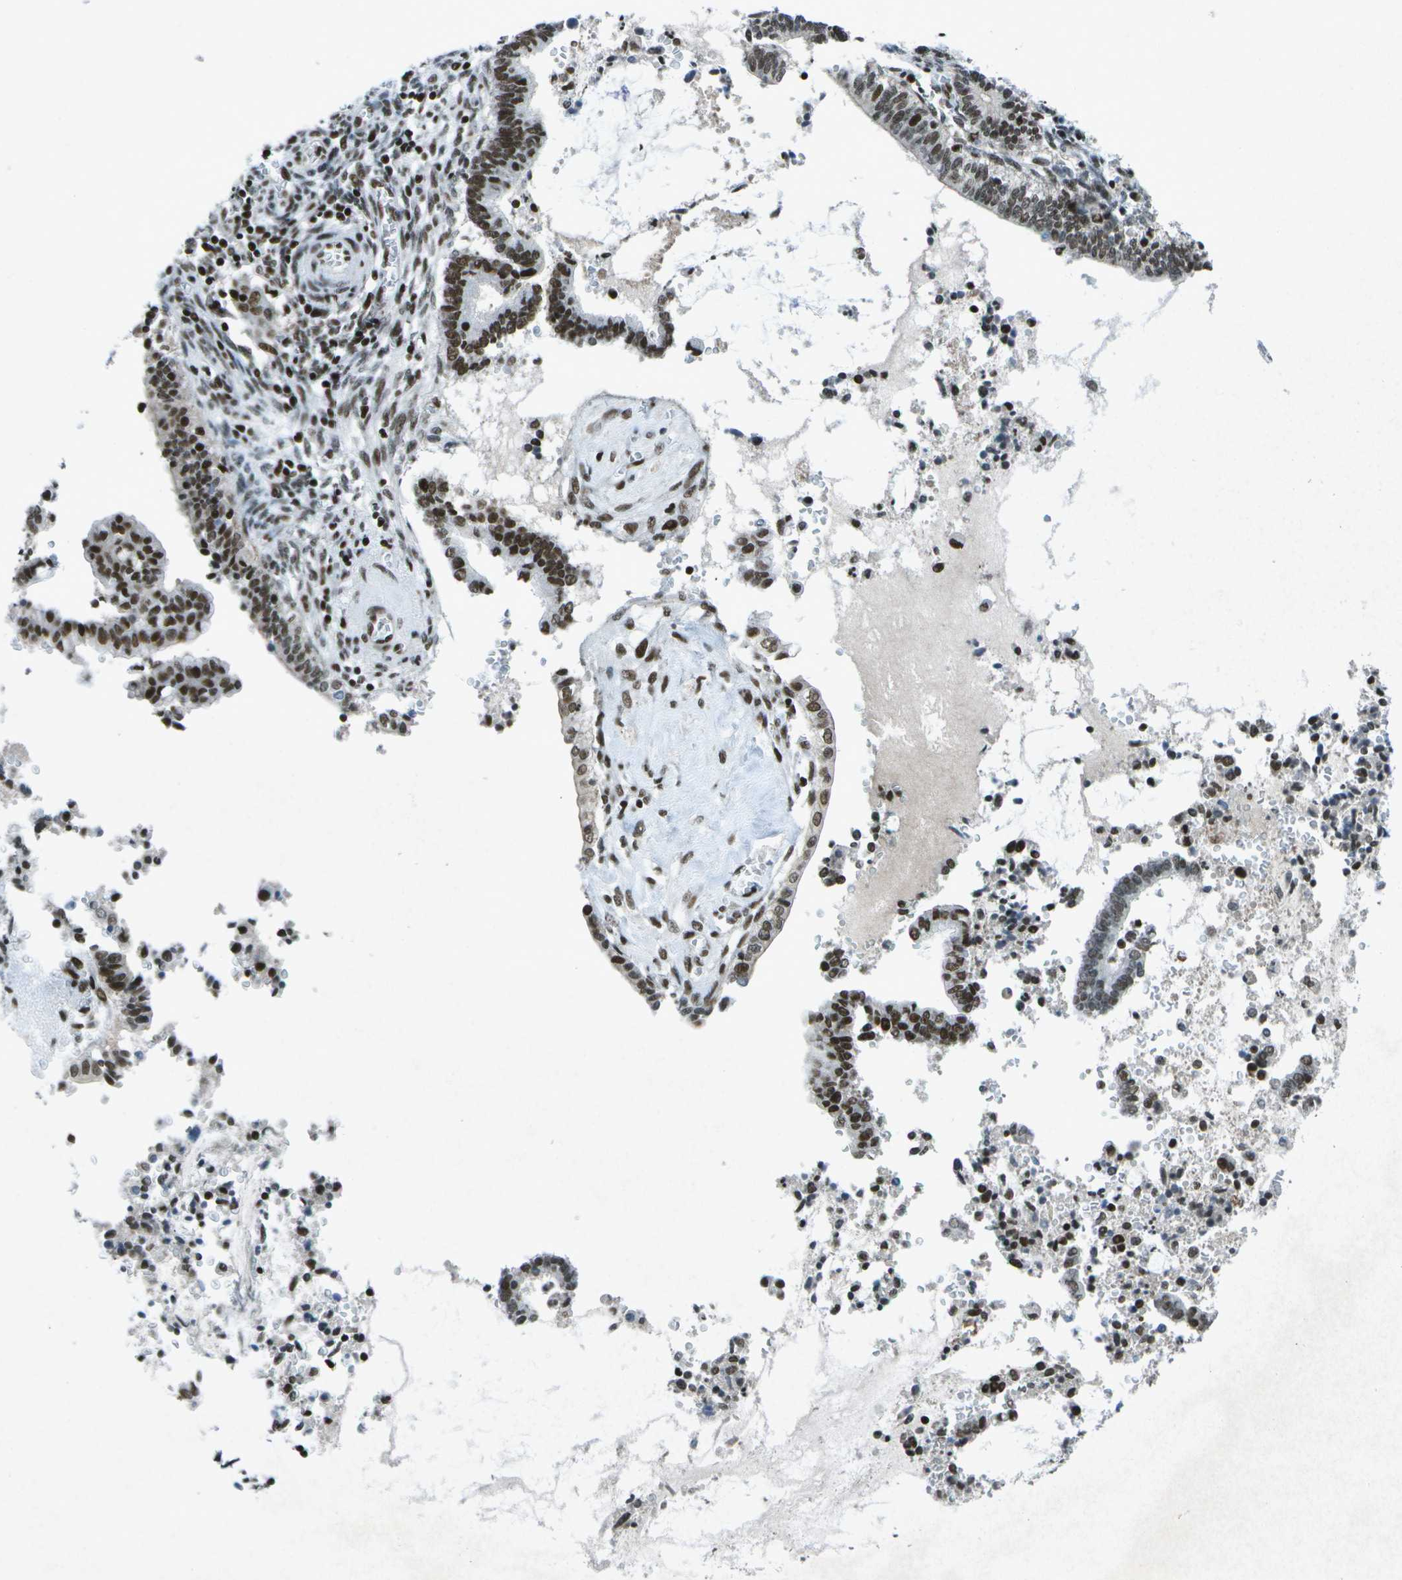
{"staining": {"intensity": "strong", "quantity": ">75%", "location": "nuclear"}, "tissue": "cervical cancer", "cell_type": "Tumor cells", "image_type": "cancer", "snomed": [{"axis": "morphology", "description": "Adenocarcinoma, NOS"}, {"axis": "topography", "description": "Cervix"}], "caption": "Approximately >75% of tumor cells in adenocarcinoma (cervical) exhibit strong nuclear protein expression as visualized by brown immunohistochemical staining.", "gene": "MTA2", "patient": {"sex": "female", "age": 44}}